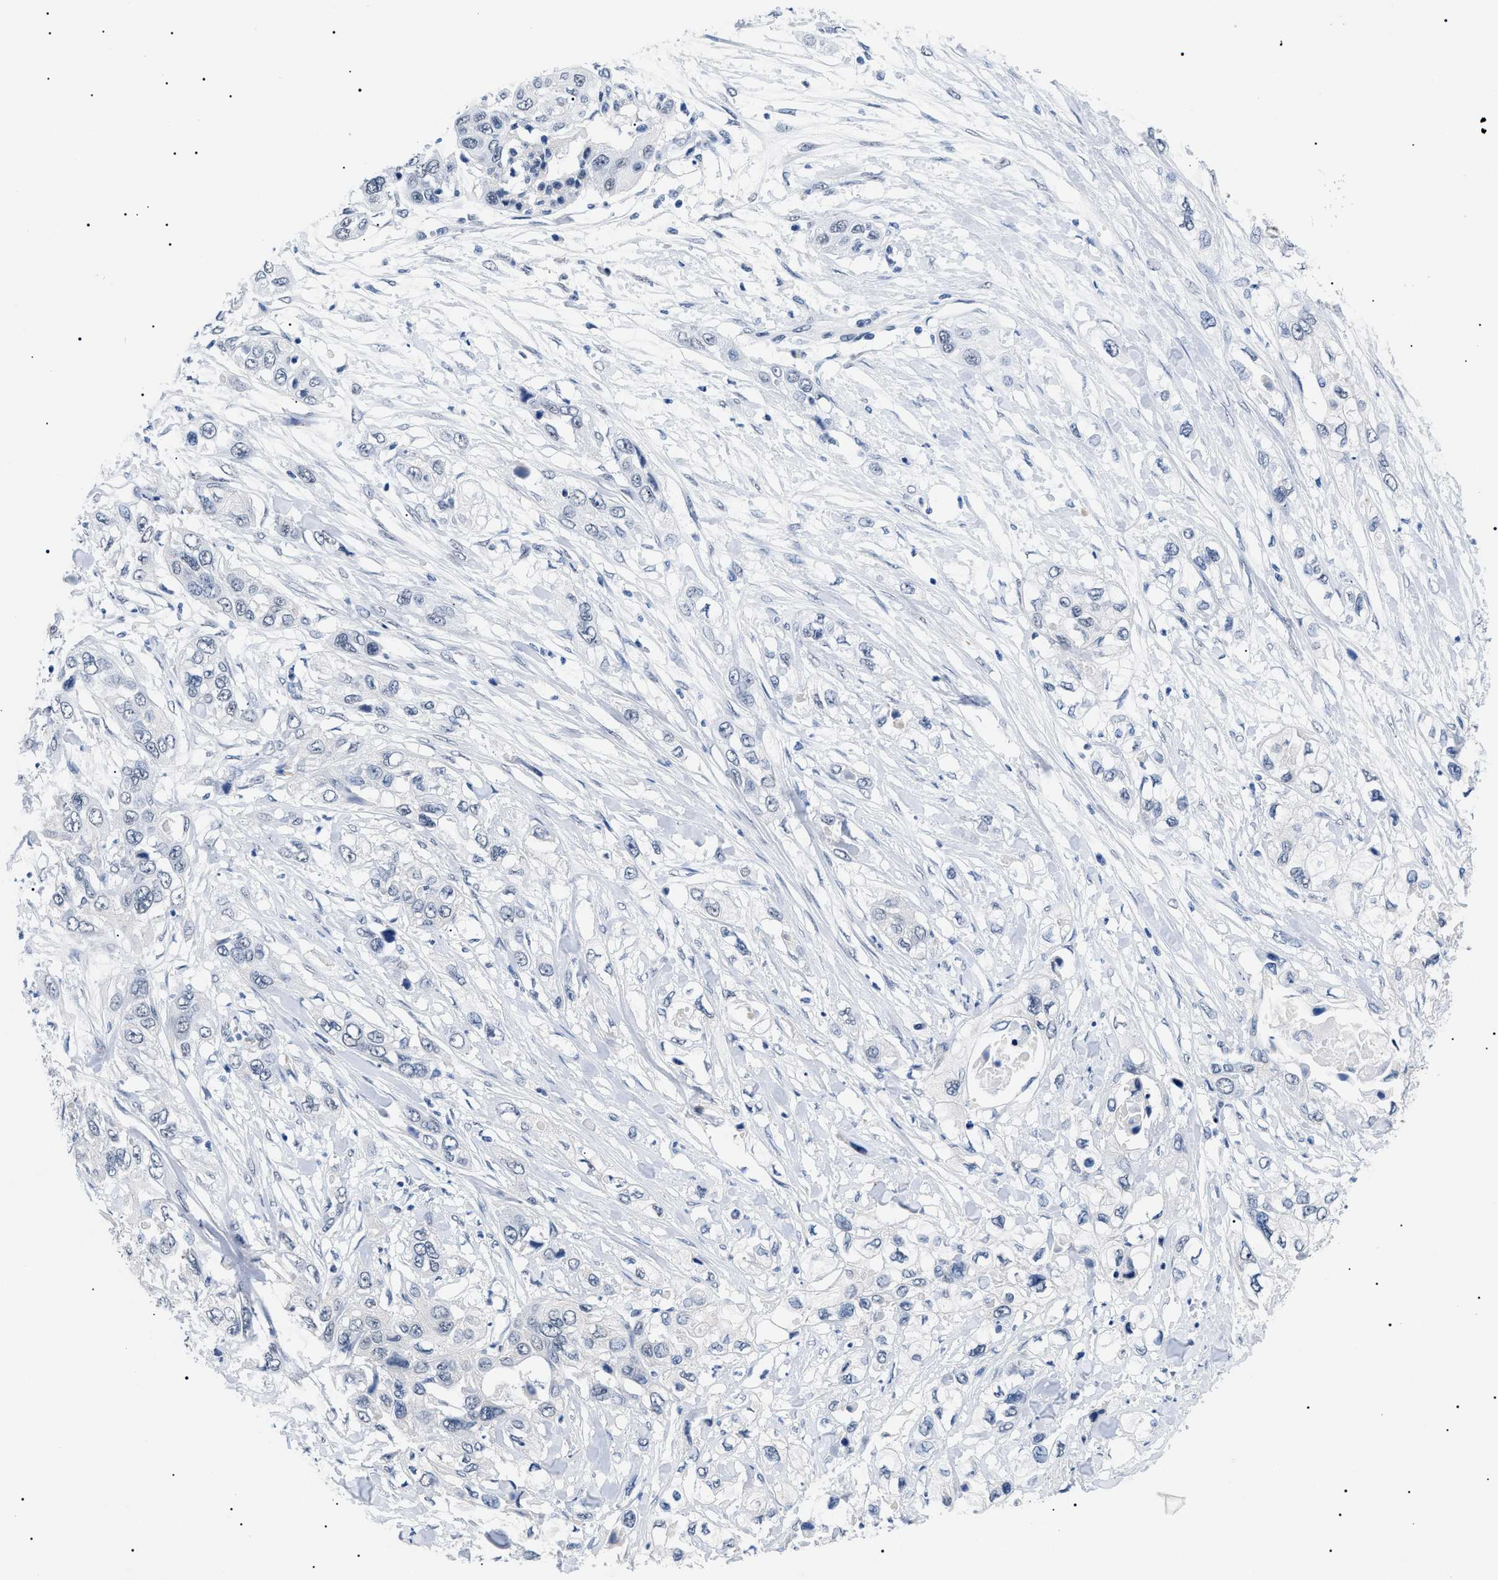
{"staining": {"intensity": "negative", "quantity": "none", "location": "none"}, "tissue": "pancreatic cancer", "cell_type": "Tumor cells", "image_type": "cancer", "snomed": [{"axis": "morphology", "description": "Adenocarcinoma, NOS"}, {"axis": "topography", "description": "Pancreas"}], "caption": "The image displays no staining of tumor cells in pancreatic cancer.", "gene": "PRRT2", "patient": {"sex": "female", "age": 70}}